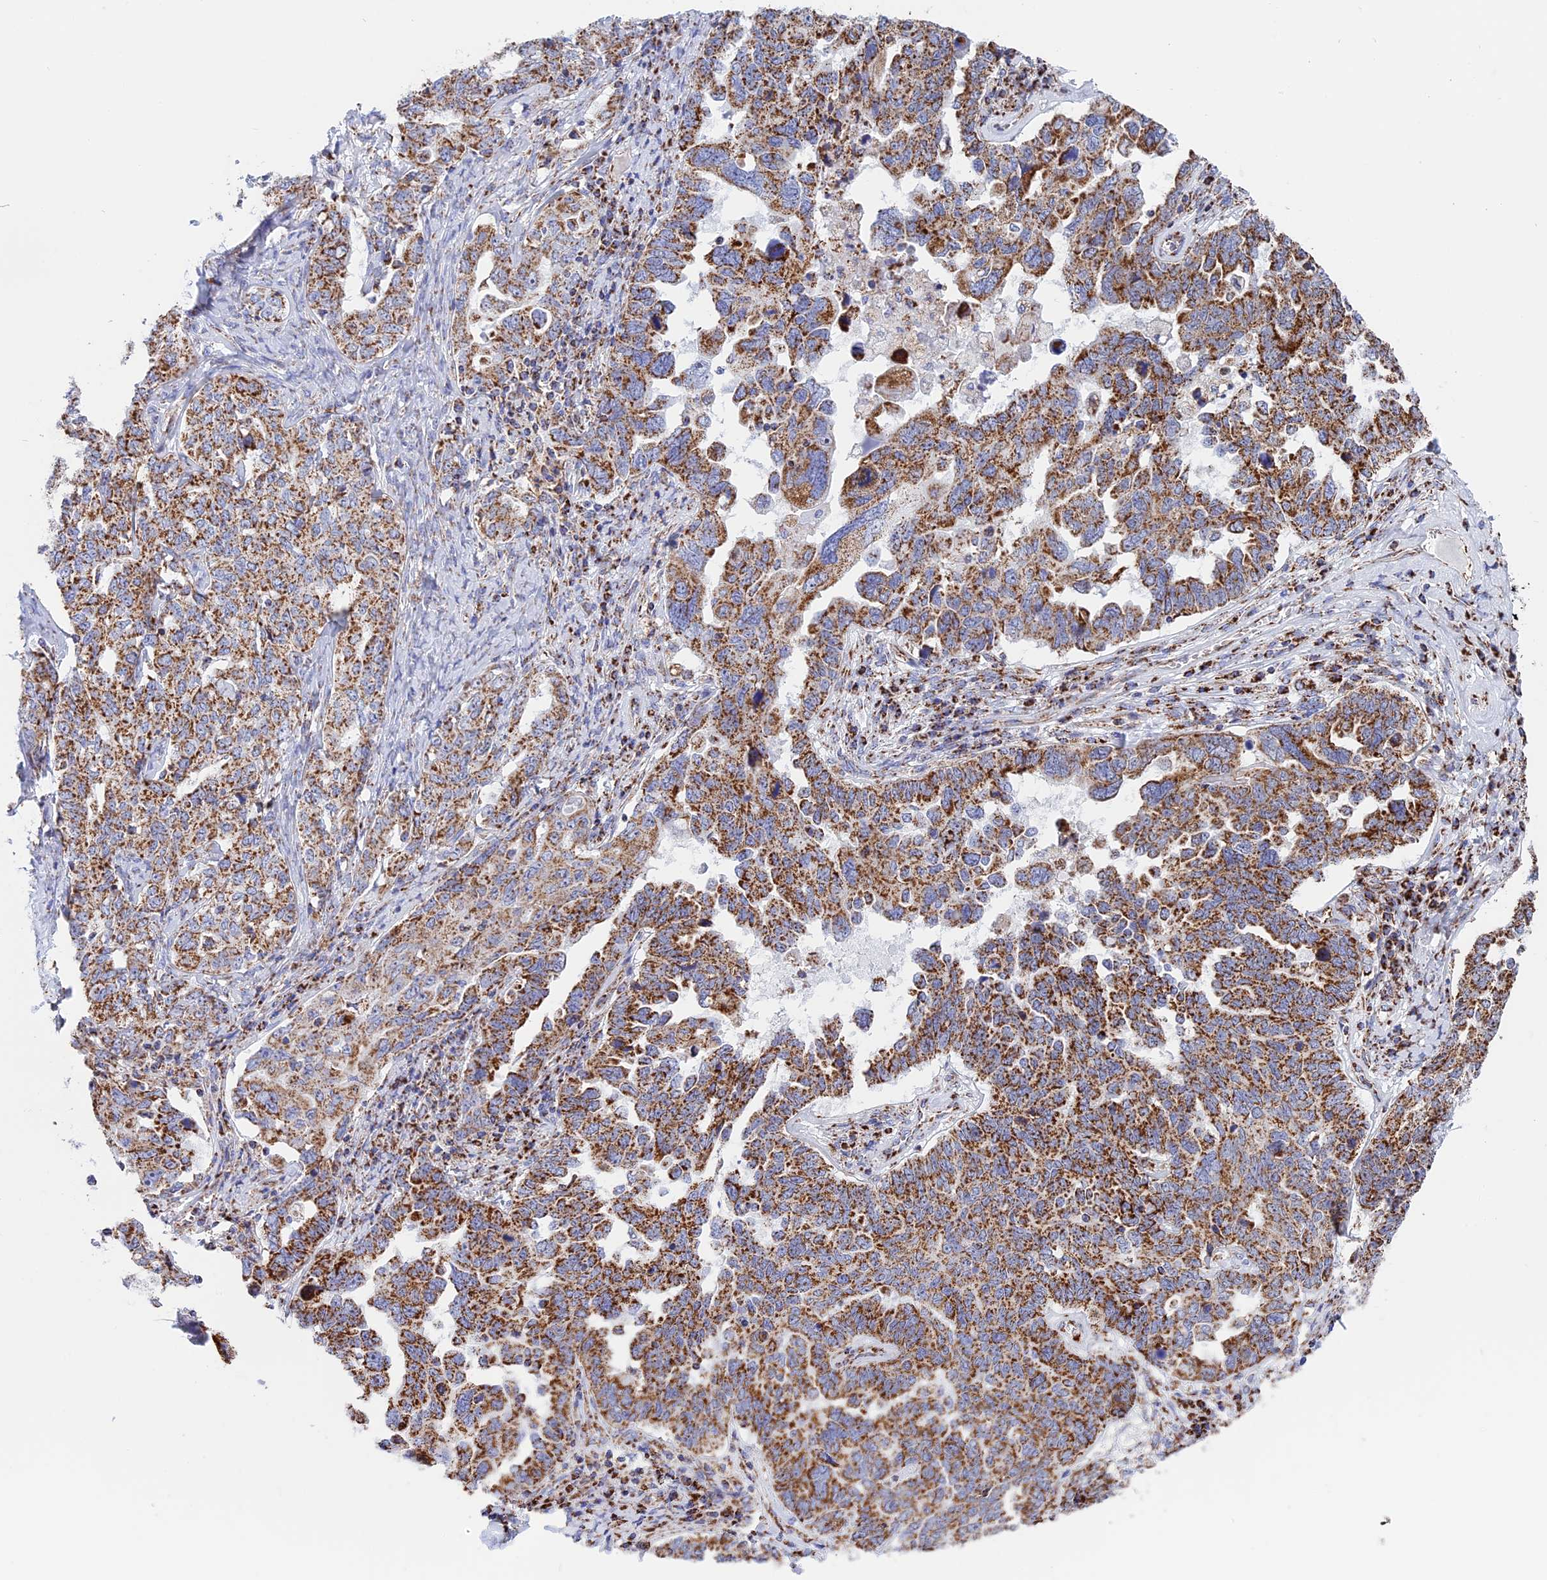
{"staining": {"intensity": "moderate", "quantity": ">75%", "location": "cytoplasmic/membranous"}, "tissue": "ovarian cancer", "cell_type": "Tumor cells", "image_type": "cancer", "snomed": [{"axis": "morphology", "description": "Carcinoma, endometroid"}, {"axis": "topography", "description": "Ovary"}], "caption": "Brown immunohistochemical staining in endometroid carcinoma (ovarian) reveals moderate cytoplasmic/membranous expression in approximately >75% of tumor cells. The protein of interest is shown in brown color, while the nuclei are stained blue.", "gene": "NDUFA5", "patient": {"sex": "female", "age": 62}}